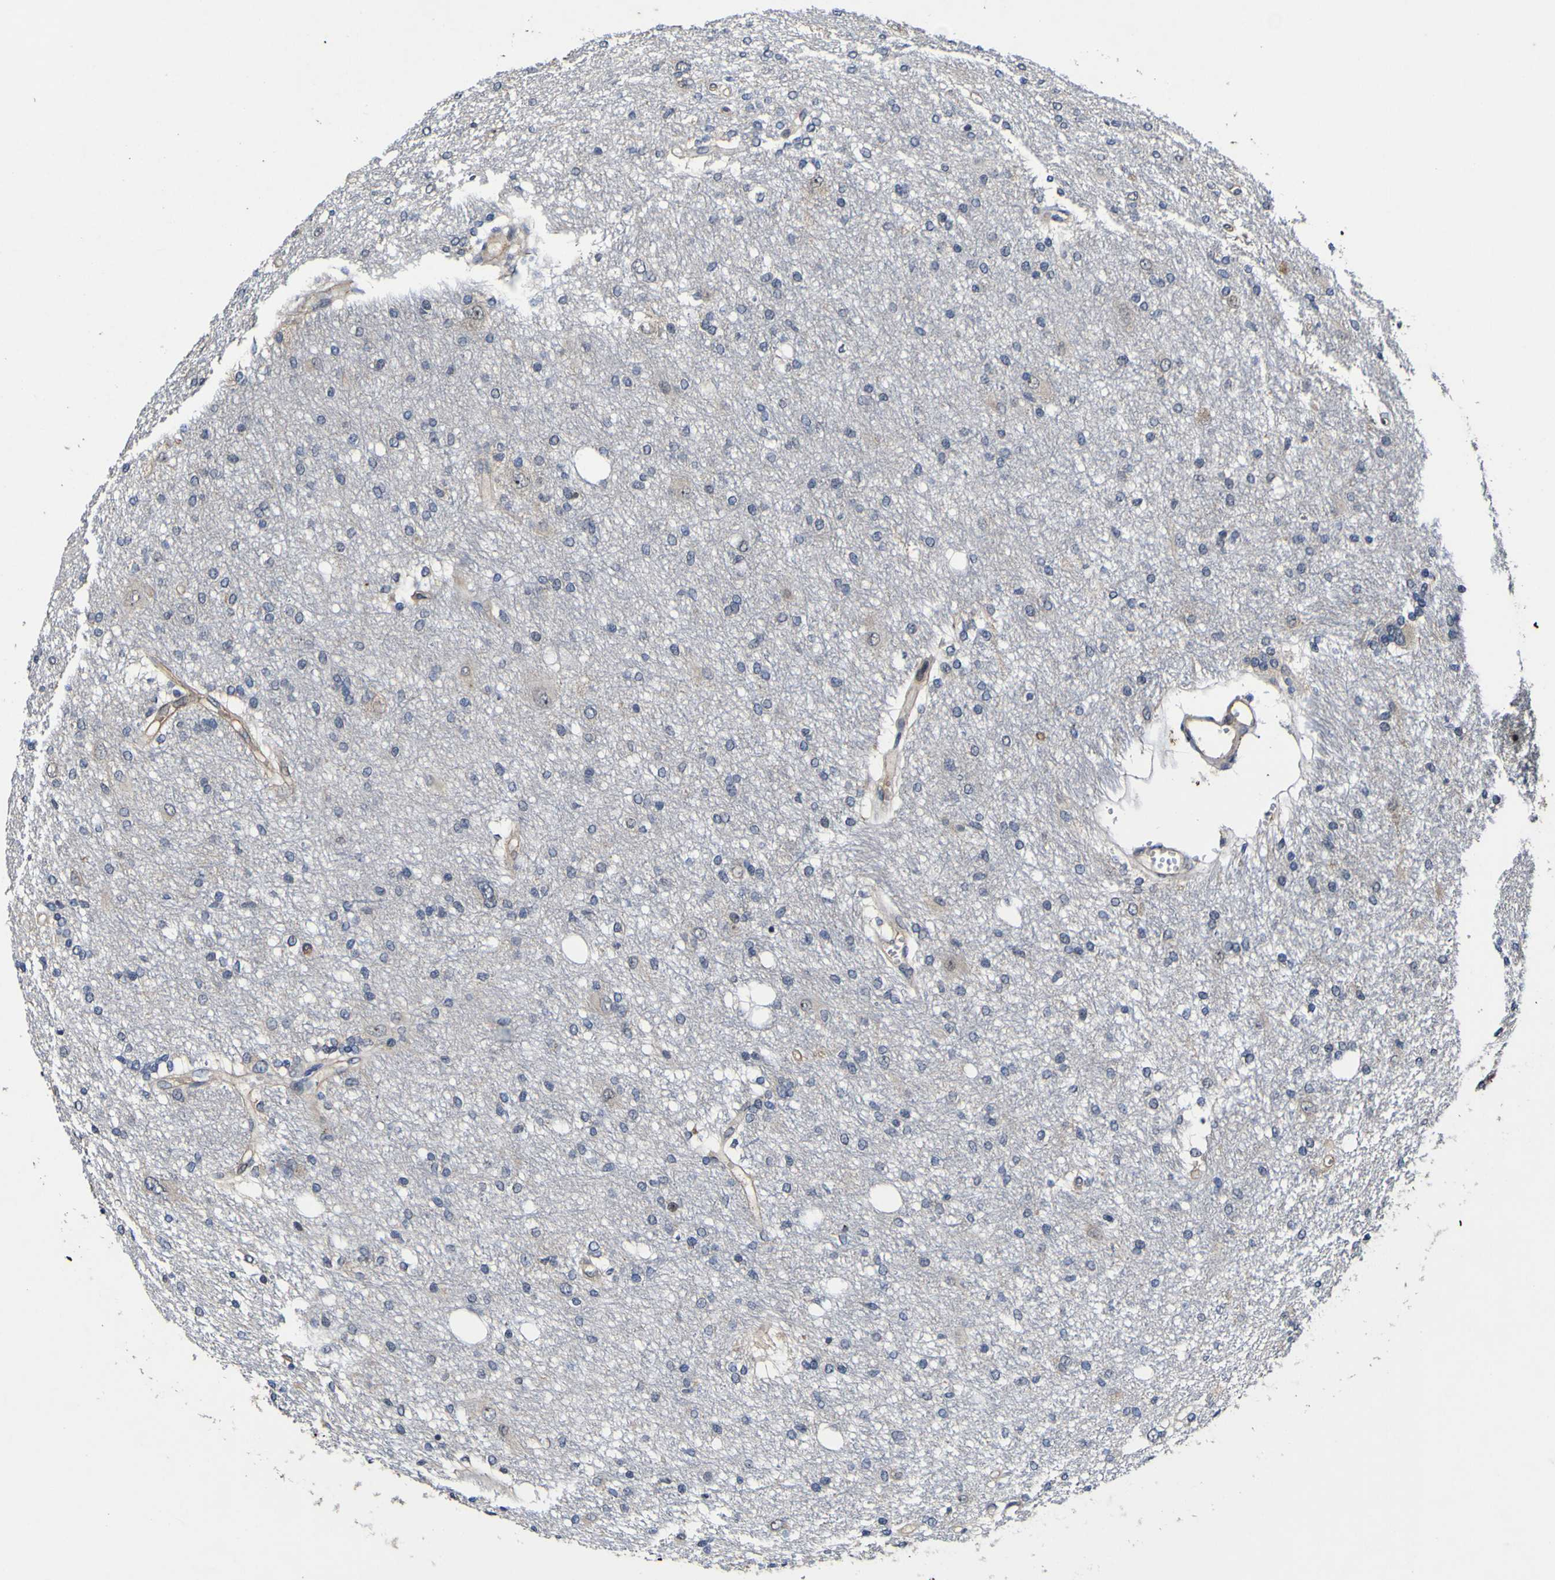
{"staining": {"intensity": "negative", "quantity": "none", "location": "none"}, "tissue": "glioma", "cell_type": "Tumor cells", "image_type": "cancer", "snomed": [{"axis": "morphology", "description": "Glioma, malignant, High grade"}, {"axis": "topography", "description": "Brain"}], "caption": "Immunohistochemistry micrograph of high-grade glioma (malignant) stained for a protein (brown), which exhibits no positivity in tumor cells.", "gene": "CCL2", "patient": {"sex": "female", "age": 59}}